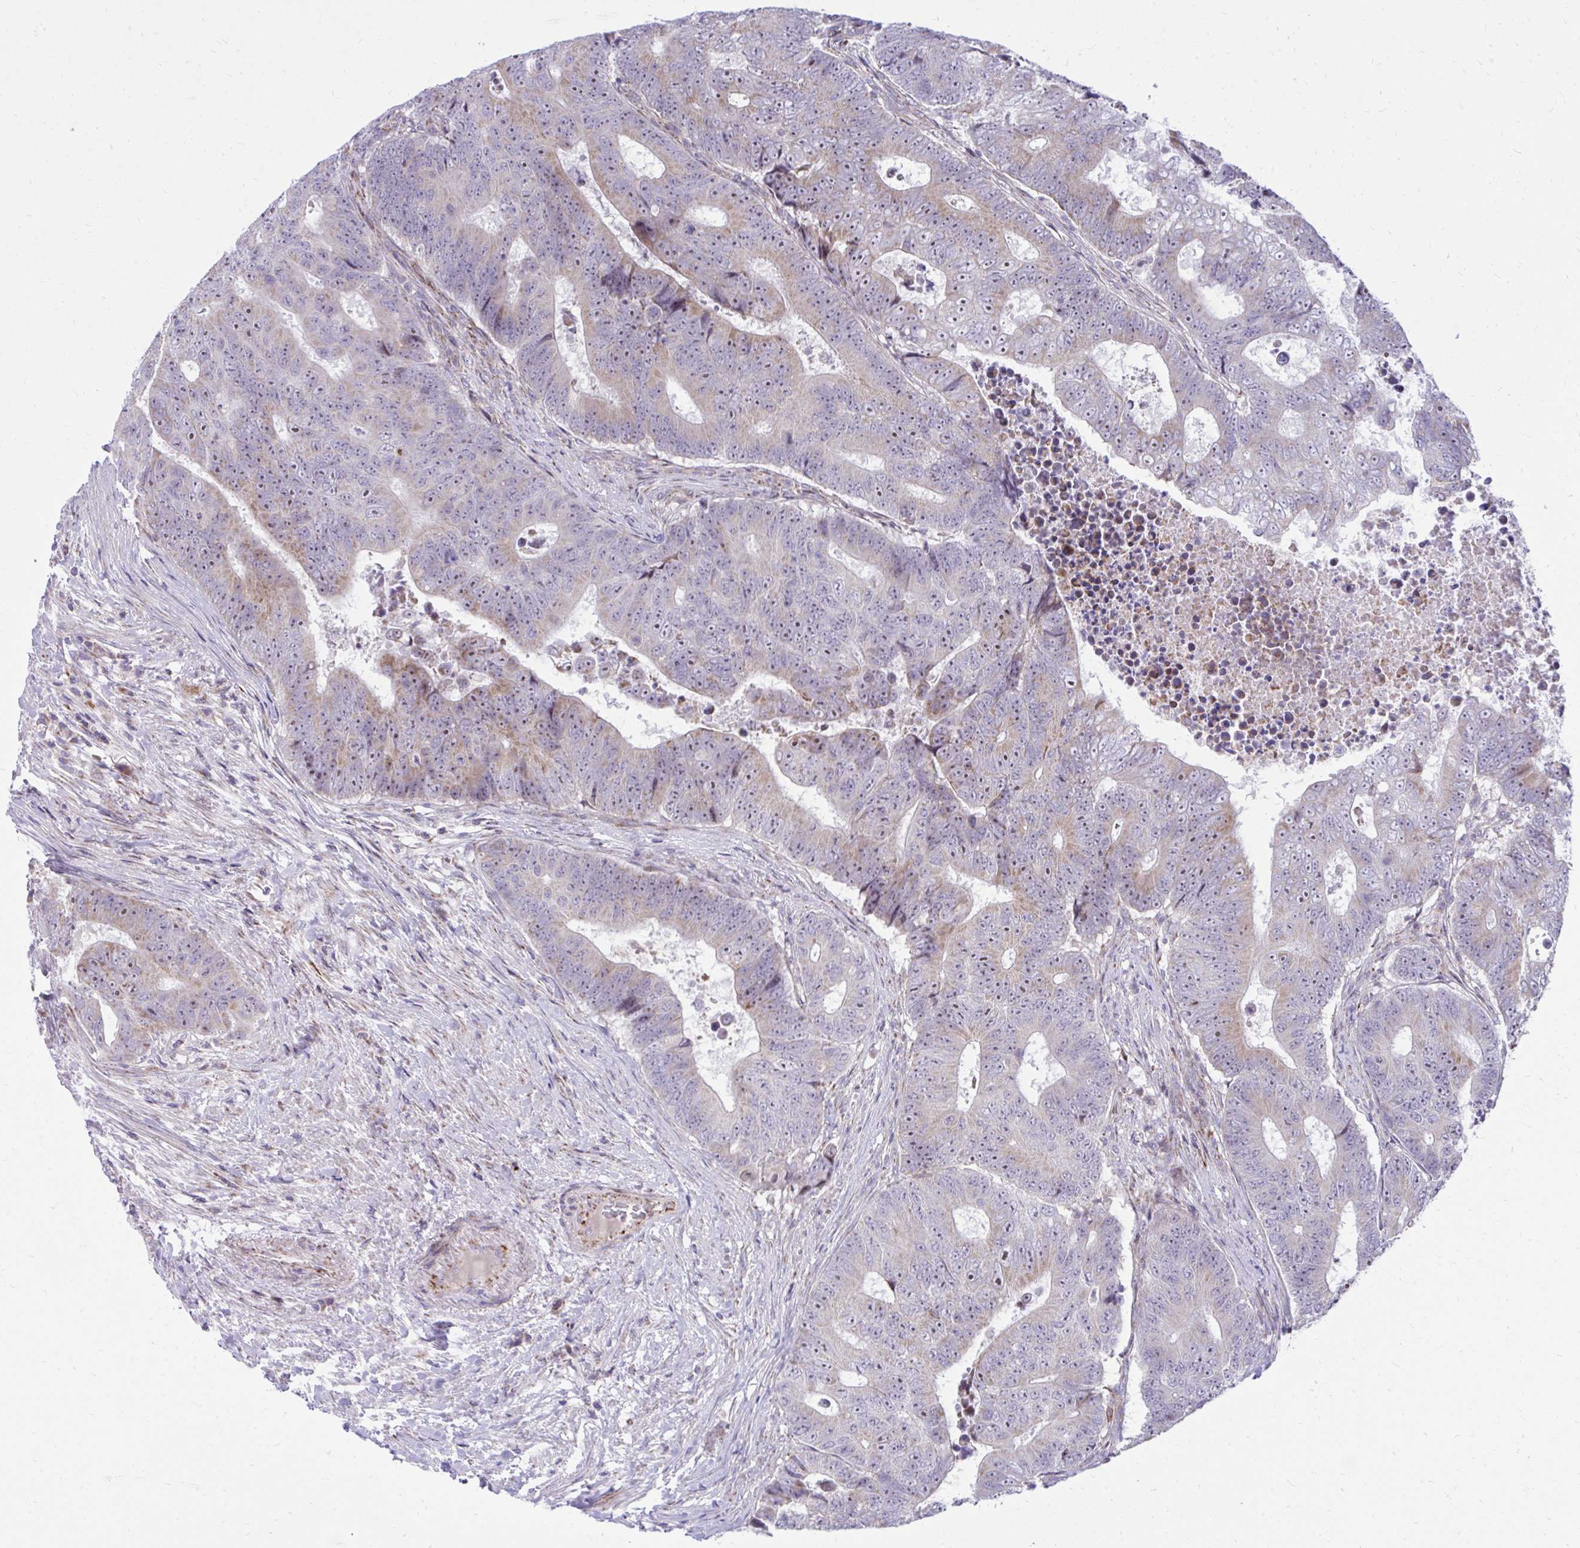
{"staining": {"intensity": "weak", "quantity": "<25%", "location": "cytoplasmic/membranous"}, "tissue": "colorectal cancer", "cell_type": "Tumor cells", "image_type": "cancer", "snomed": [{"axis": "morphology", "description": "Adenocarcinoma, NOS"}, {"axis": "topography", "description": "Colon"}], "caption": "Colorectal adenocarcinoma stained for a protein using IHC exhibits no staining tumor cells.", "gene": "GPRIN3", "patient": {"sex": "female", "age": 48}}